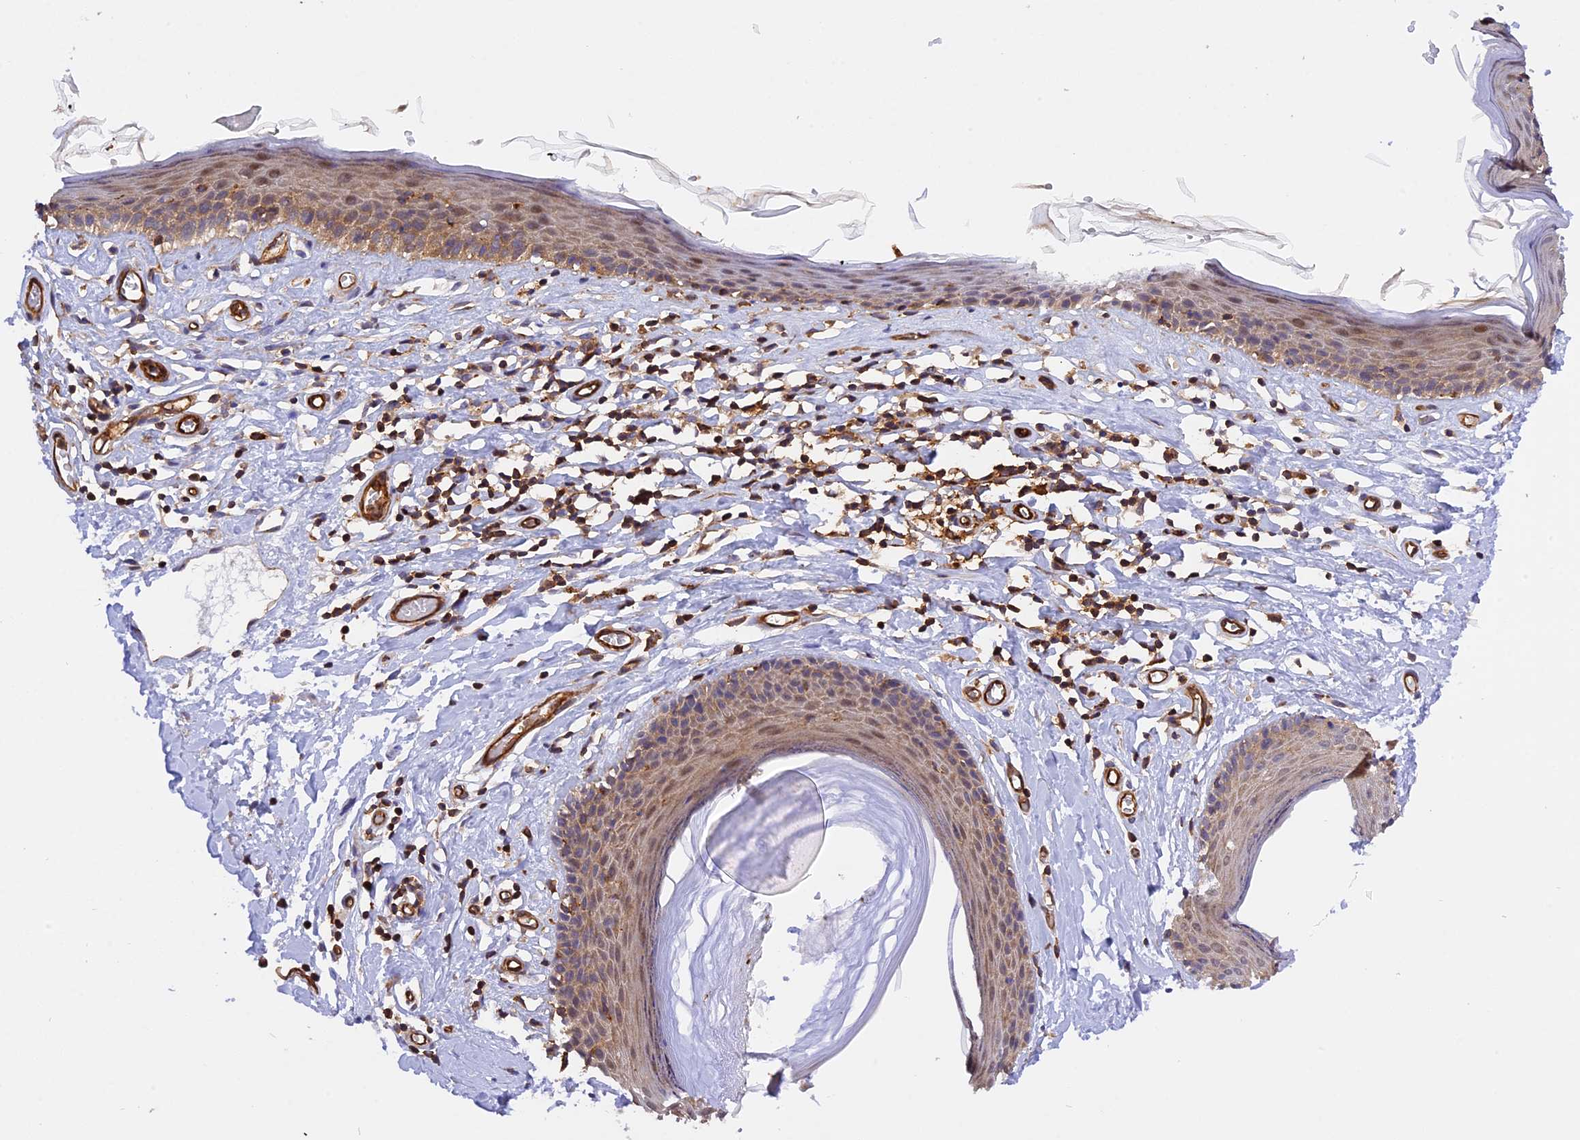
{"staining": {"intensity": "weak", "quantity": "25%-75%", "location": "cytoplasmic/membranous,nuclear"}, "tissue": "skin", "cell_type": "Epidermal cells", "image_type": "normal", "snomed": [{"axis": "morphology", "description": "Normal tissue, NOS"}, {"axis": "topography", "description": "Adipose tissue"}, {"axis": "topography", "description": "Vascular tissue"}, {"axis": "topography", "description": "Vulva"}, {"axis": "topography", "description": "Peripheral nerve tissue"}], "caption": "Weak cytoplasmic/membranous,nuclear protein expression is present in about 25%-75% of epidermal cells in skin. (Brightfield microscopy of DAB IHC at high magnification).", "gene": "C5orf22", "patient": {"sex": "female", "age": 86}}